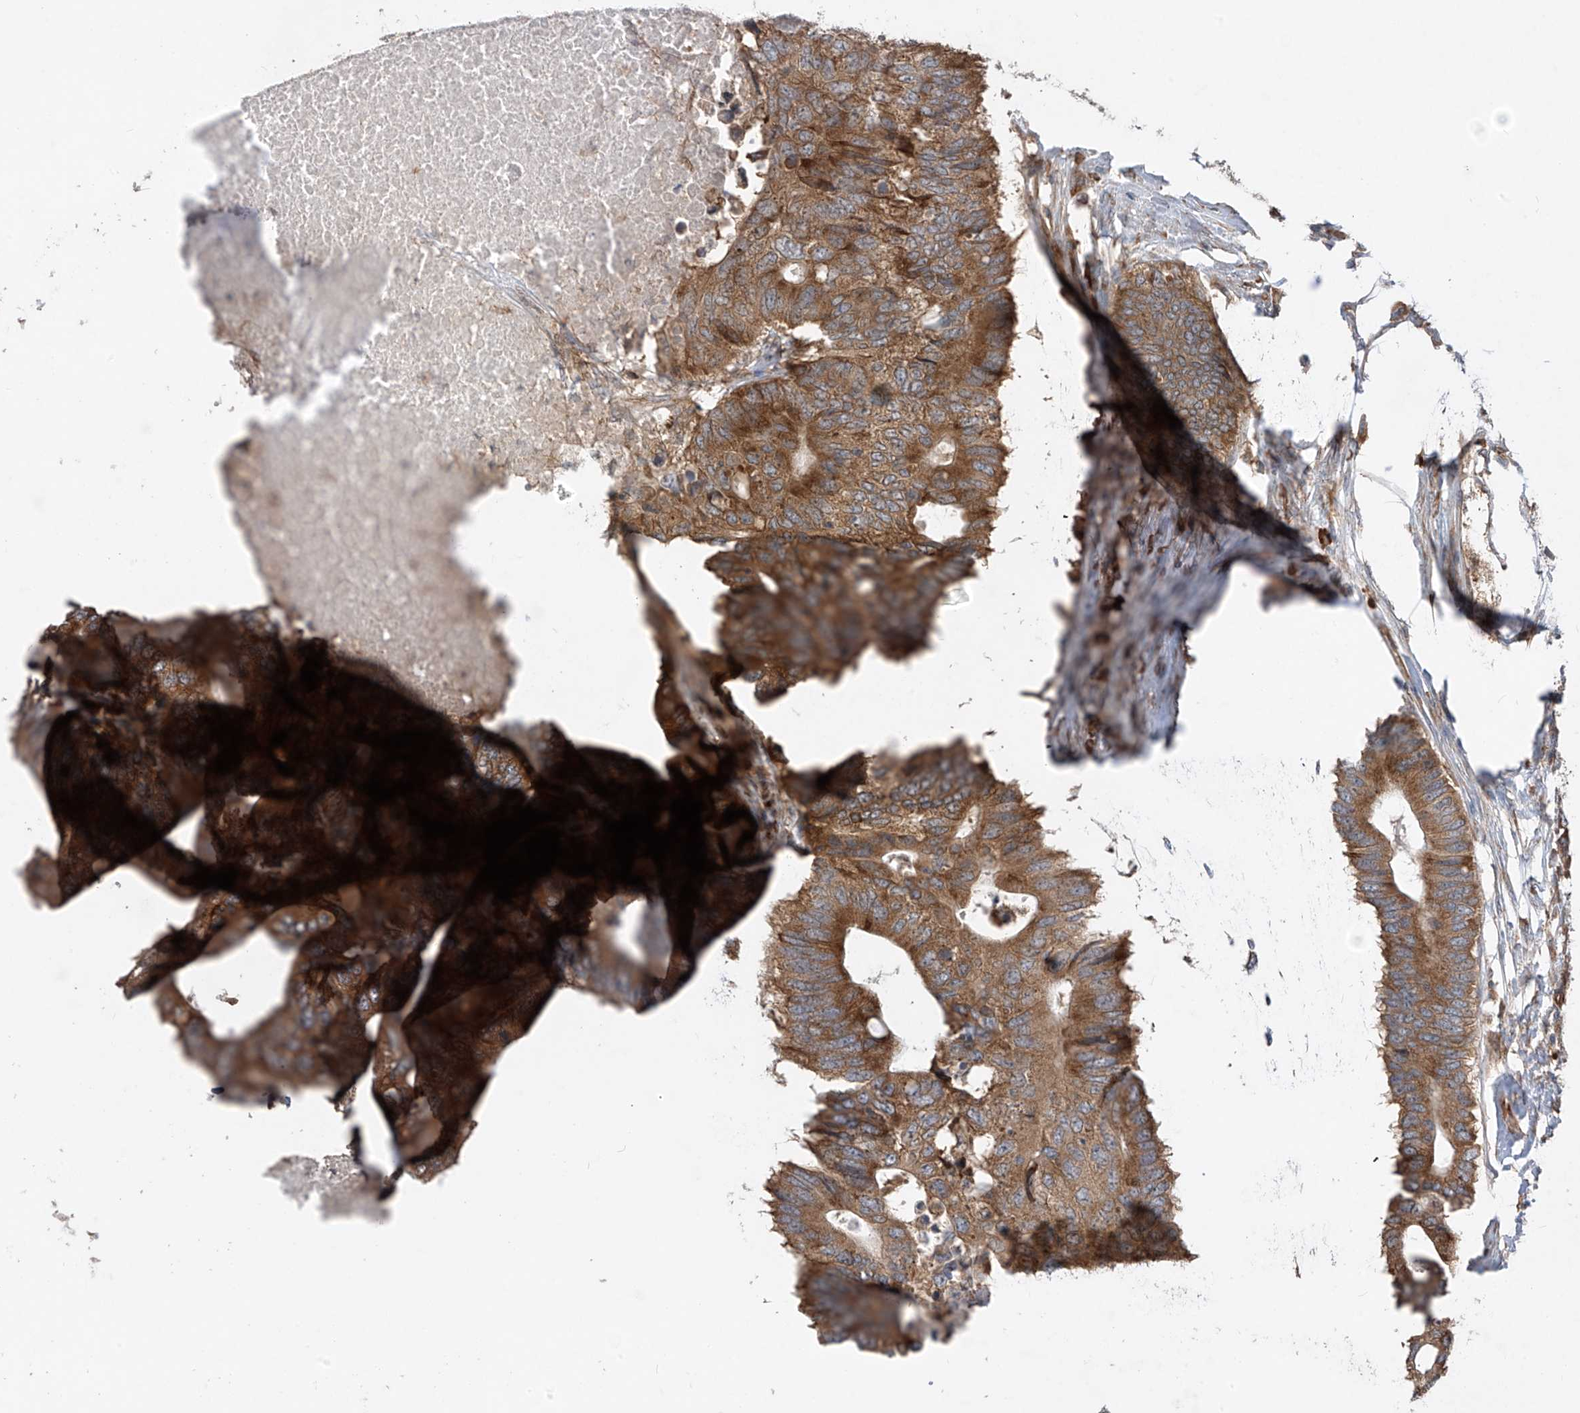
{"staining": {"intensity": "moderate", "quantity": ">75%", "location": "cytoplasmic/membranous"}, "tissue": "colorectal cancer", "cell_type": "Tumor cells", "image_type": "cancer", "snomed": [{"axis": "morphology", "description": "Adenocarcinoma, NOS"}, {"axis": "topography", "description": "Colon"}], "caption": "Protein staining of colorectal cancer (adenocarcinoma) tissue exhibits moderate cytoplasmic/membranous positivity in approximately >75% of tumor cells.", "gene": "RPL34", "patient": {"sex": "male", "age": 71}}